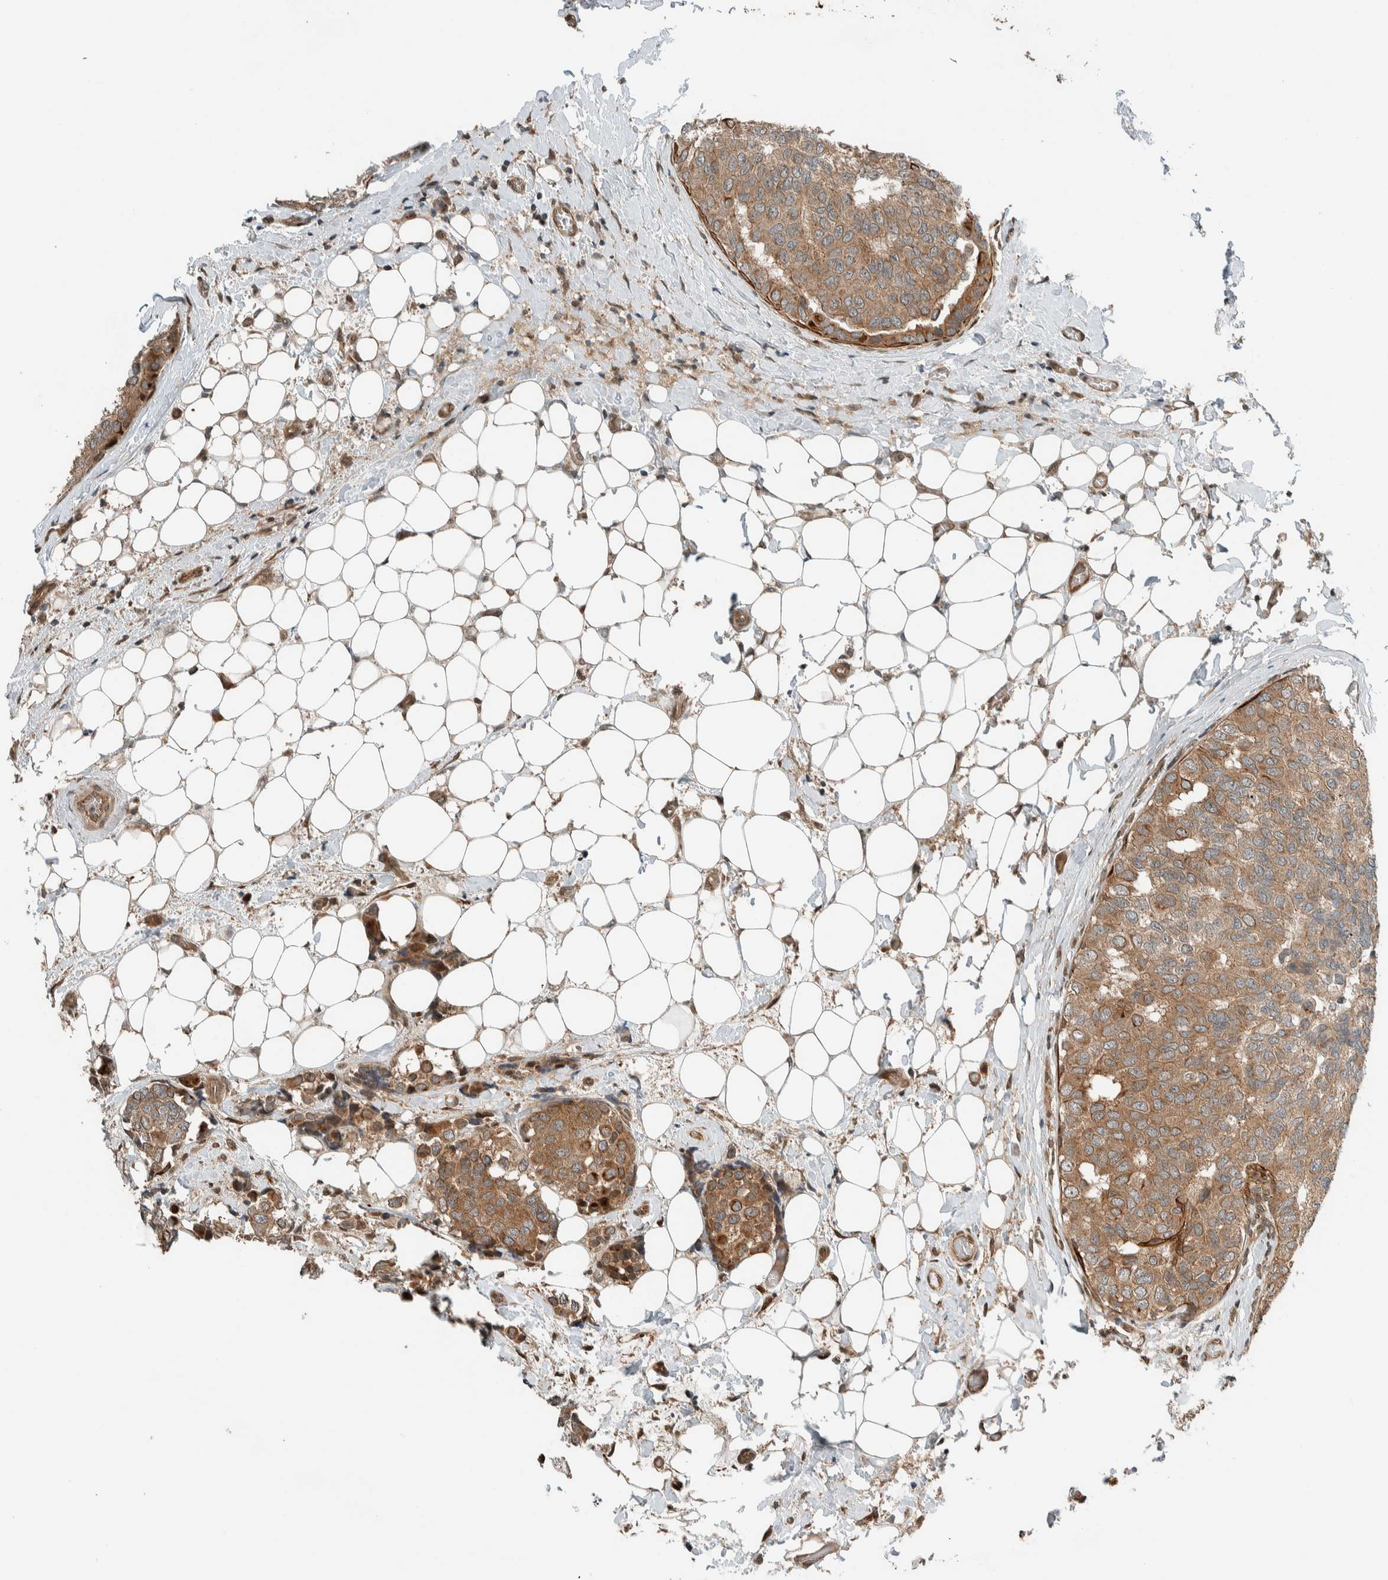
{"staining": {"intensity": "moderate", "quantity": ">75%", "location": "cytoplasmic/membranous"}, "tissue": "breast cancer", "cell_type": "Tumor cells", "image_type": "cancer", "snomed": [{"axis": "morphology", "description": "Normal tissue, NOS"}, {"axis": "morphology", "description": "Duct carcinoma"}, {"axis": "topography", "description": "Breast"}], "caption": "Protein expression analysis of breast cancer (invasive ductal carcinoma) demonstrates moderate cytoplasmic/membranous positivity in about >75% of tumor cells.", "gene": "STXBP4", "patient": {"sex": "female", "age": 43}}